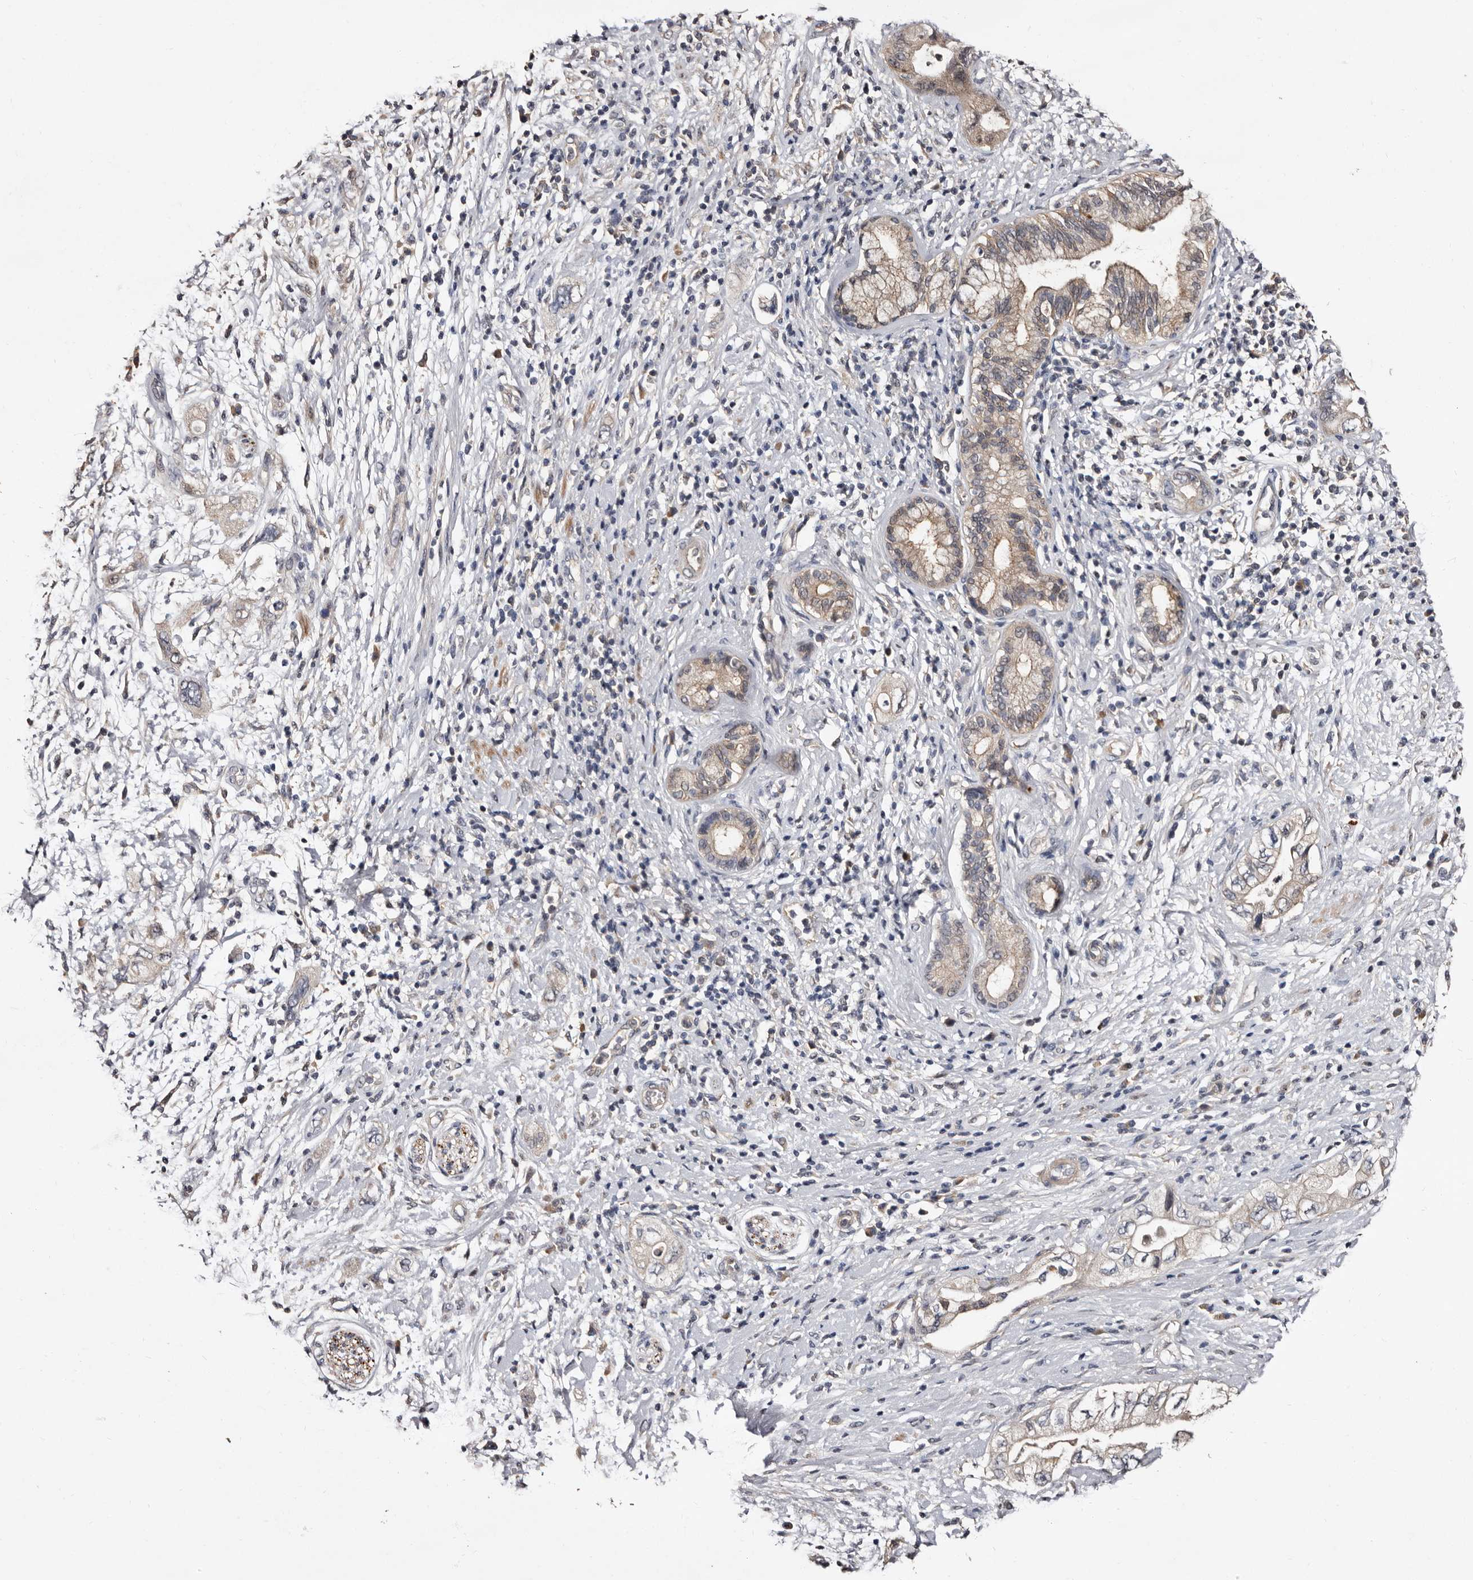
{"staining": {"intensity": "negative", "quantity": "none", "location": "none"}, "tissue": "pancreatic cancer", "cell_type": "Tumor cells", "image_type": "cancer", "snomed": [{"axis": "morphology", "description": "Adenocarcinoma, NOS"}, {"axis": "topography", "description": "Pancreas"}], "caption": "An image of adenocarcinoma (pancreatic) stained for a protein demonstrates no brown staining in tumor cells.", "gene": "LANCL2", "patient": {"sex": "female", "age": 73}}